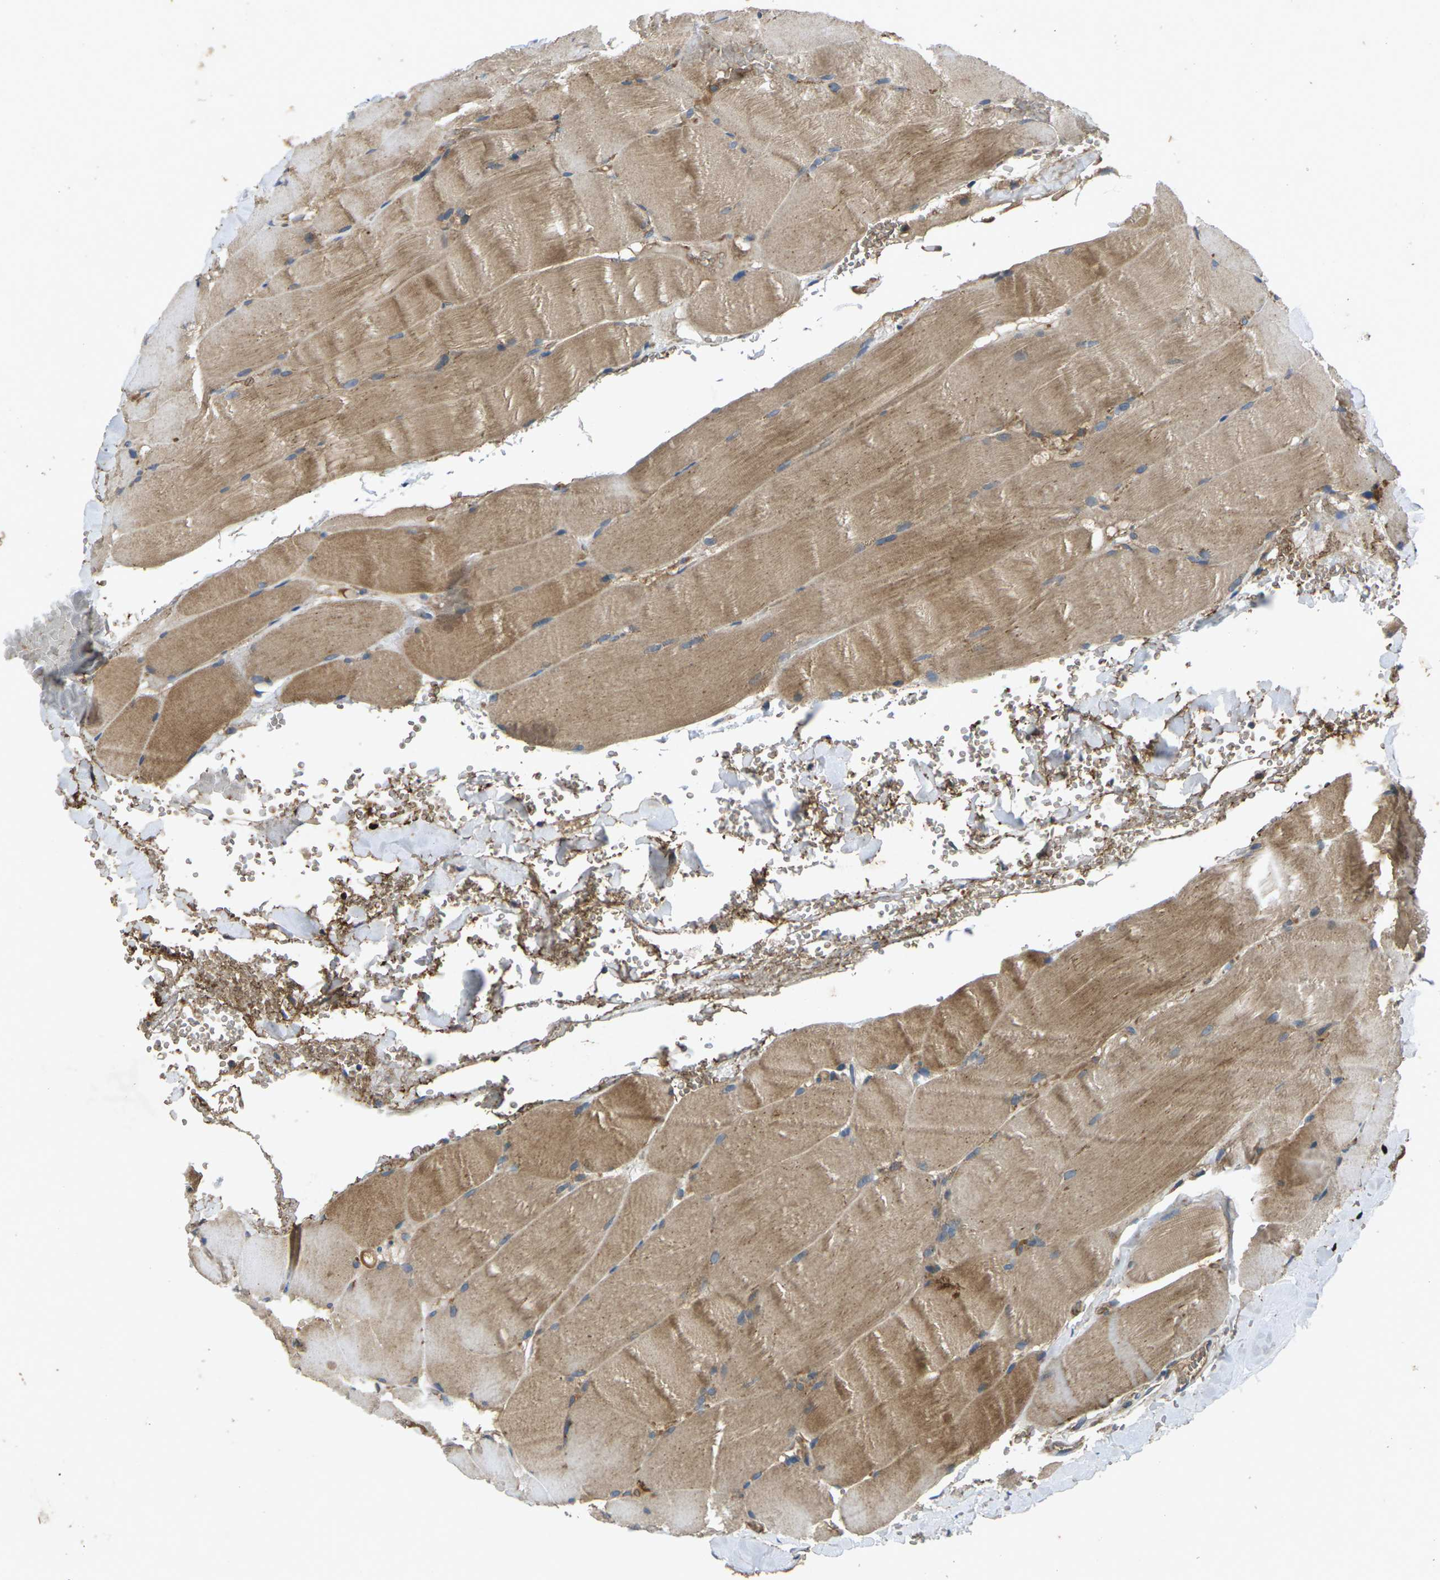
{"staining": {"intensity": "moderate", "quantity": ">75%", "location": "cytoplasmic/membranous"}, "tissue": "skeletal muscle", "cell_type": "Myocytes", "image_type": "normal", "snomed": [{"axis": "morphology", "description": "Normal tissue, NOS"}, {"axis": "topography", "description": "Skin"}, {"axis": "topography", "description": "Skeletal muscle"}], "caption": "This micrograph displays IHC staining of unremarkable skeletal muscle, with medium moderate cytoplasmic/membranous staining in about >75% of myocytes.", "gene": "KIF1B", "patient": {"sex": "male", "age": 83}}